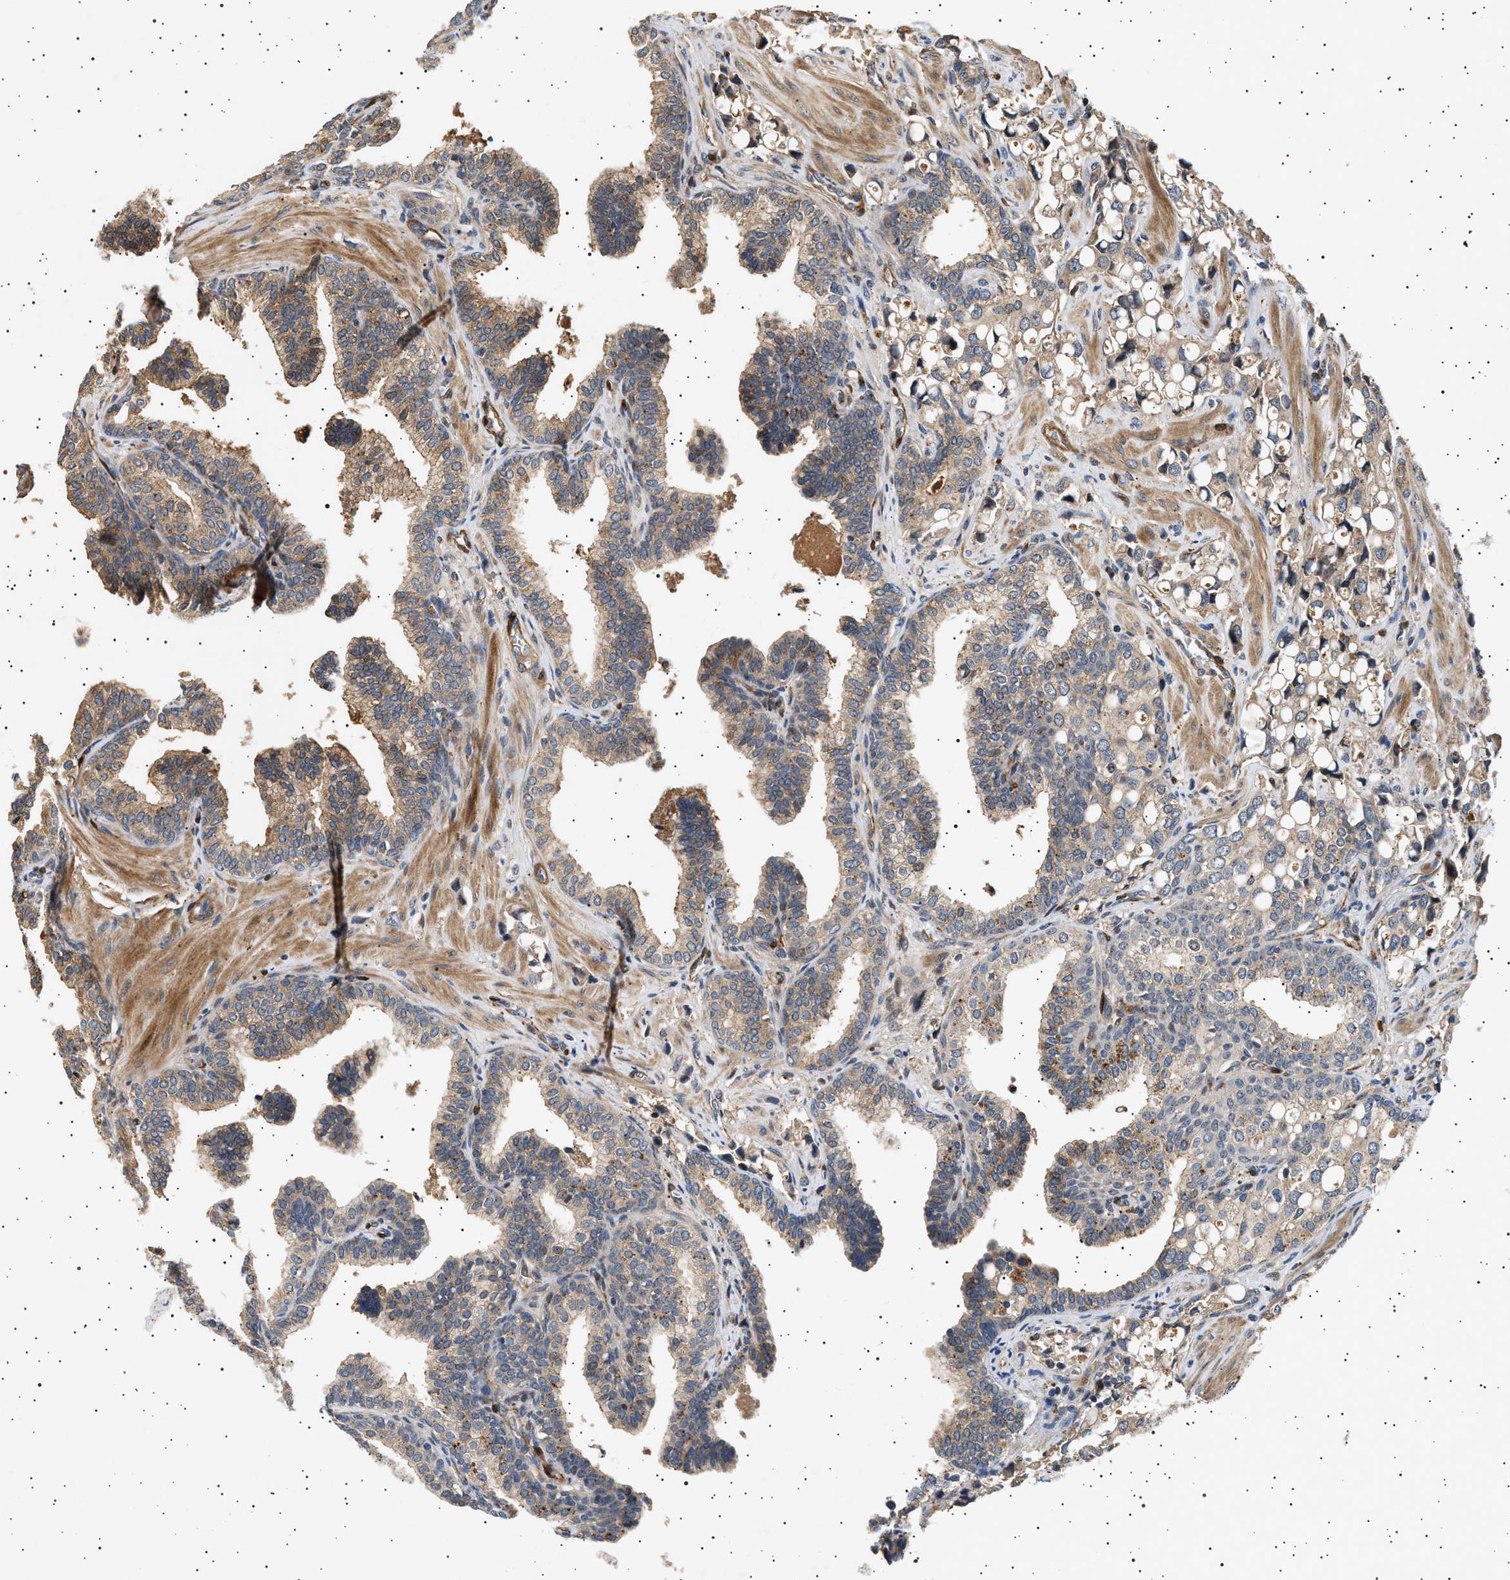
{"staining": {"intensity": "weak", "quantity": ">75%", "location": "cytoplasmic/membranous"}, "tissue": "prostate cancer", "cell_type": "Tumor cells", "image_type": "cancer", "snomed": [{"axis": "morphology", "description": "Adenocarcinoma, High grade"}, {"axis": "topography", "description": "Prostate"}], "caption": "Immunohistochemistry of prostate cancer displays low levels of weak cytoplasmic/membranous expression in about >75% of tumor cells. The staining is performed using DAB (3,3'-diaminobenzidine) brown chromogen to label protein expression. The nuclei are counter-stained blue using hematoxylin.", "gene": "GUCY1B1", "patient": {"sex": "male", "age": 52}}